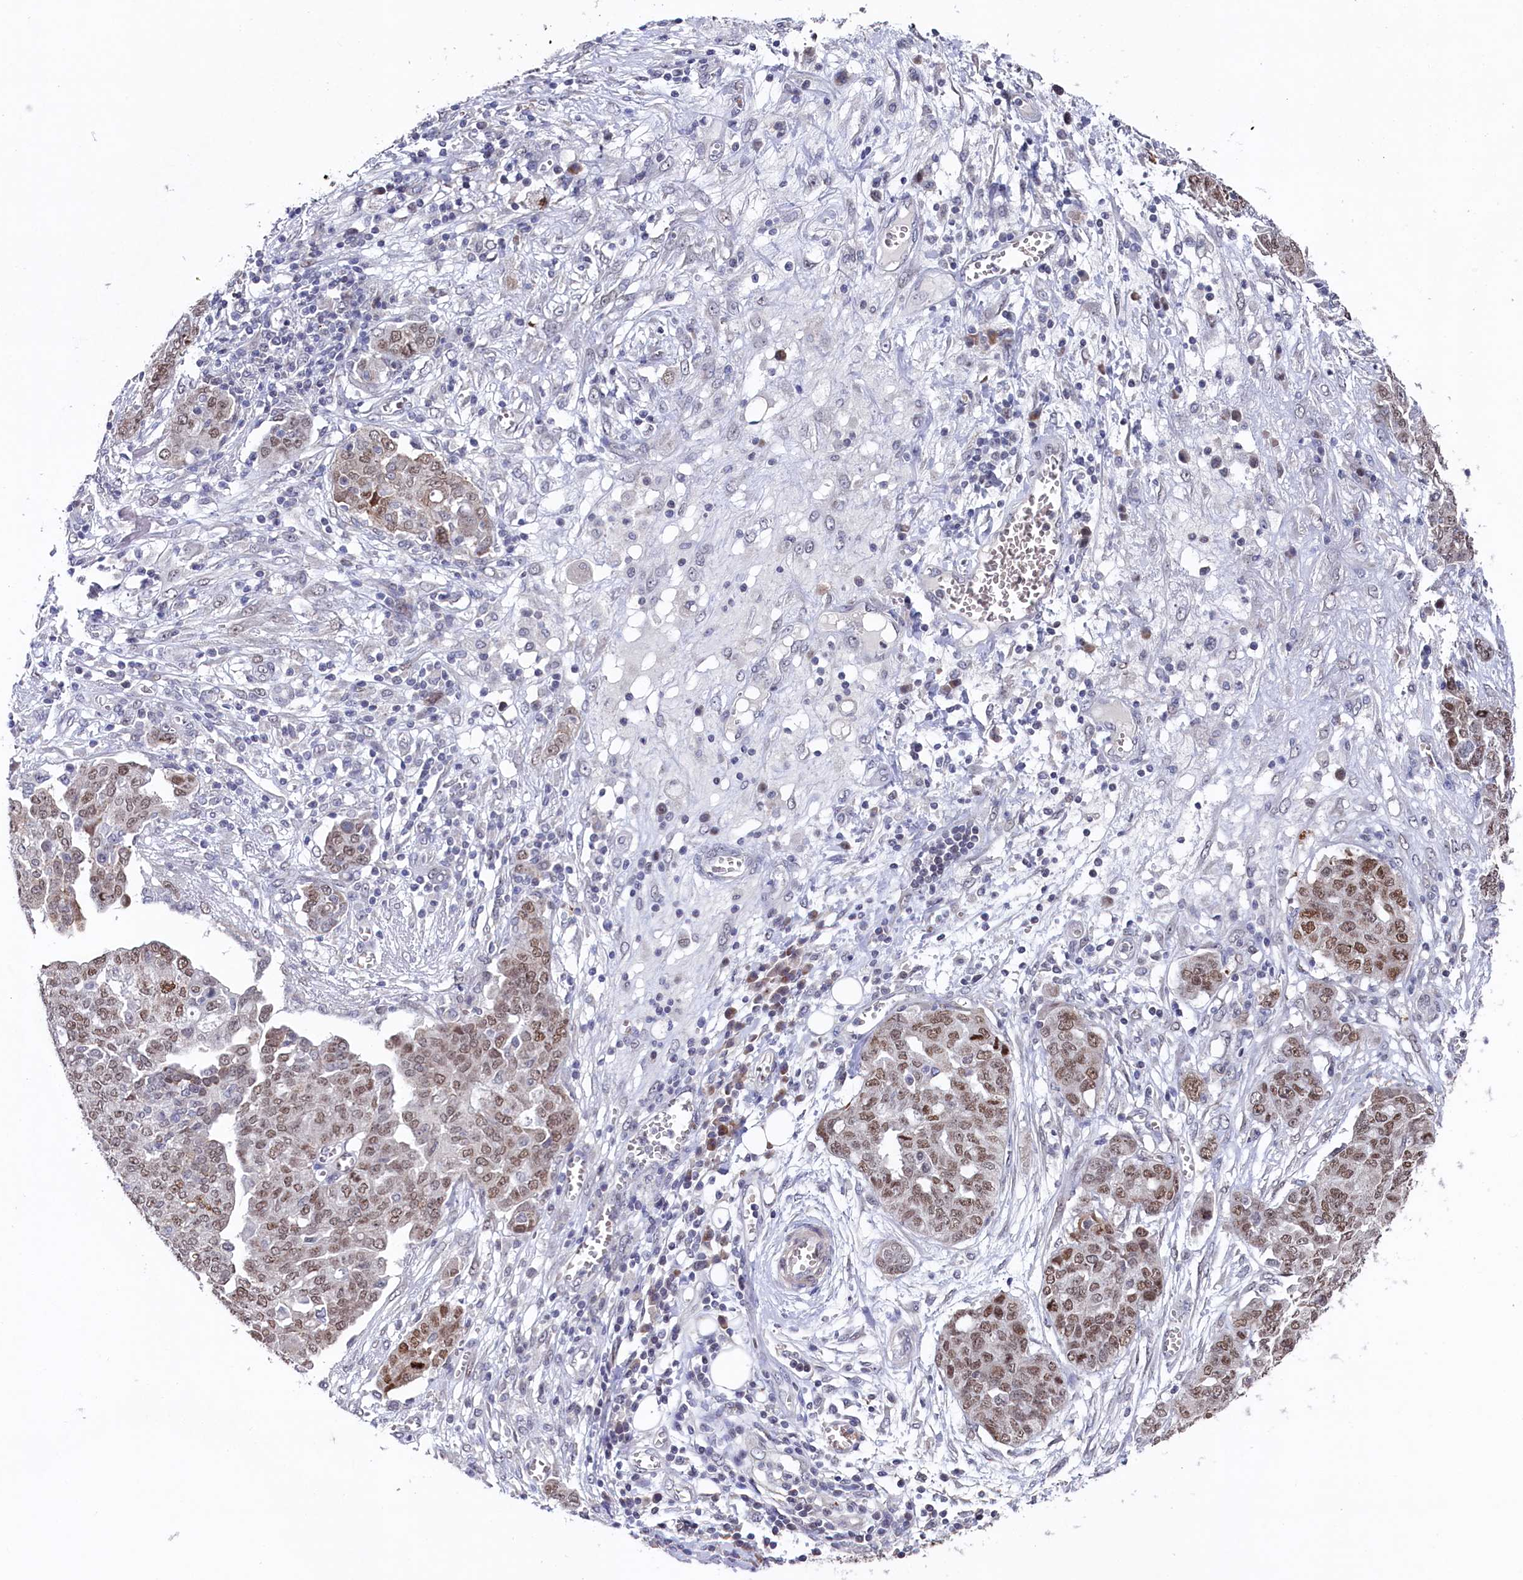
{"staining": {"intensity": "moderate", "quantity": ">75%", "location": "nuclear"}, "tissue": "ovarian cancer", "cell_type": "Tumor cells", "image_type": "cancer", "snomed": [{"axis": "morphology", "description": "Cystadenocarcinoma, serous, NOS"}, {"axis": "topography", "description": "Soft tissue"}, {"axis": "topography", "description": "Ovary"}], "caption": "Tumor cells demonstrate moderate nuclear expression in approximately >75% of cells in ovarian cancer.", "gene": "TIGD4", "patient": {"sex": "female", "age": 57}}